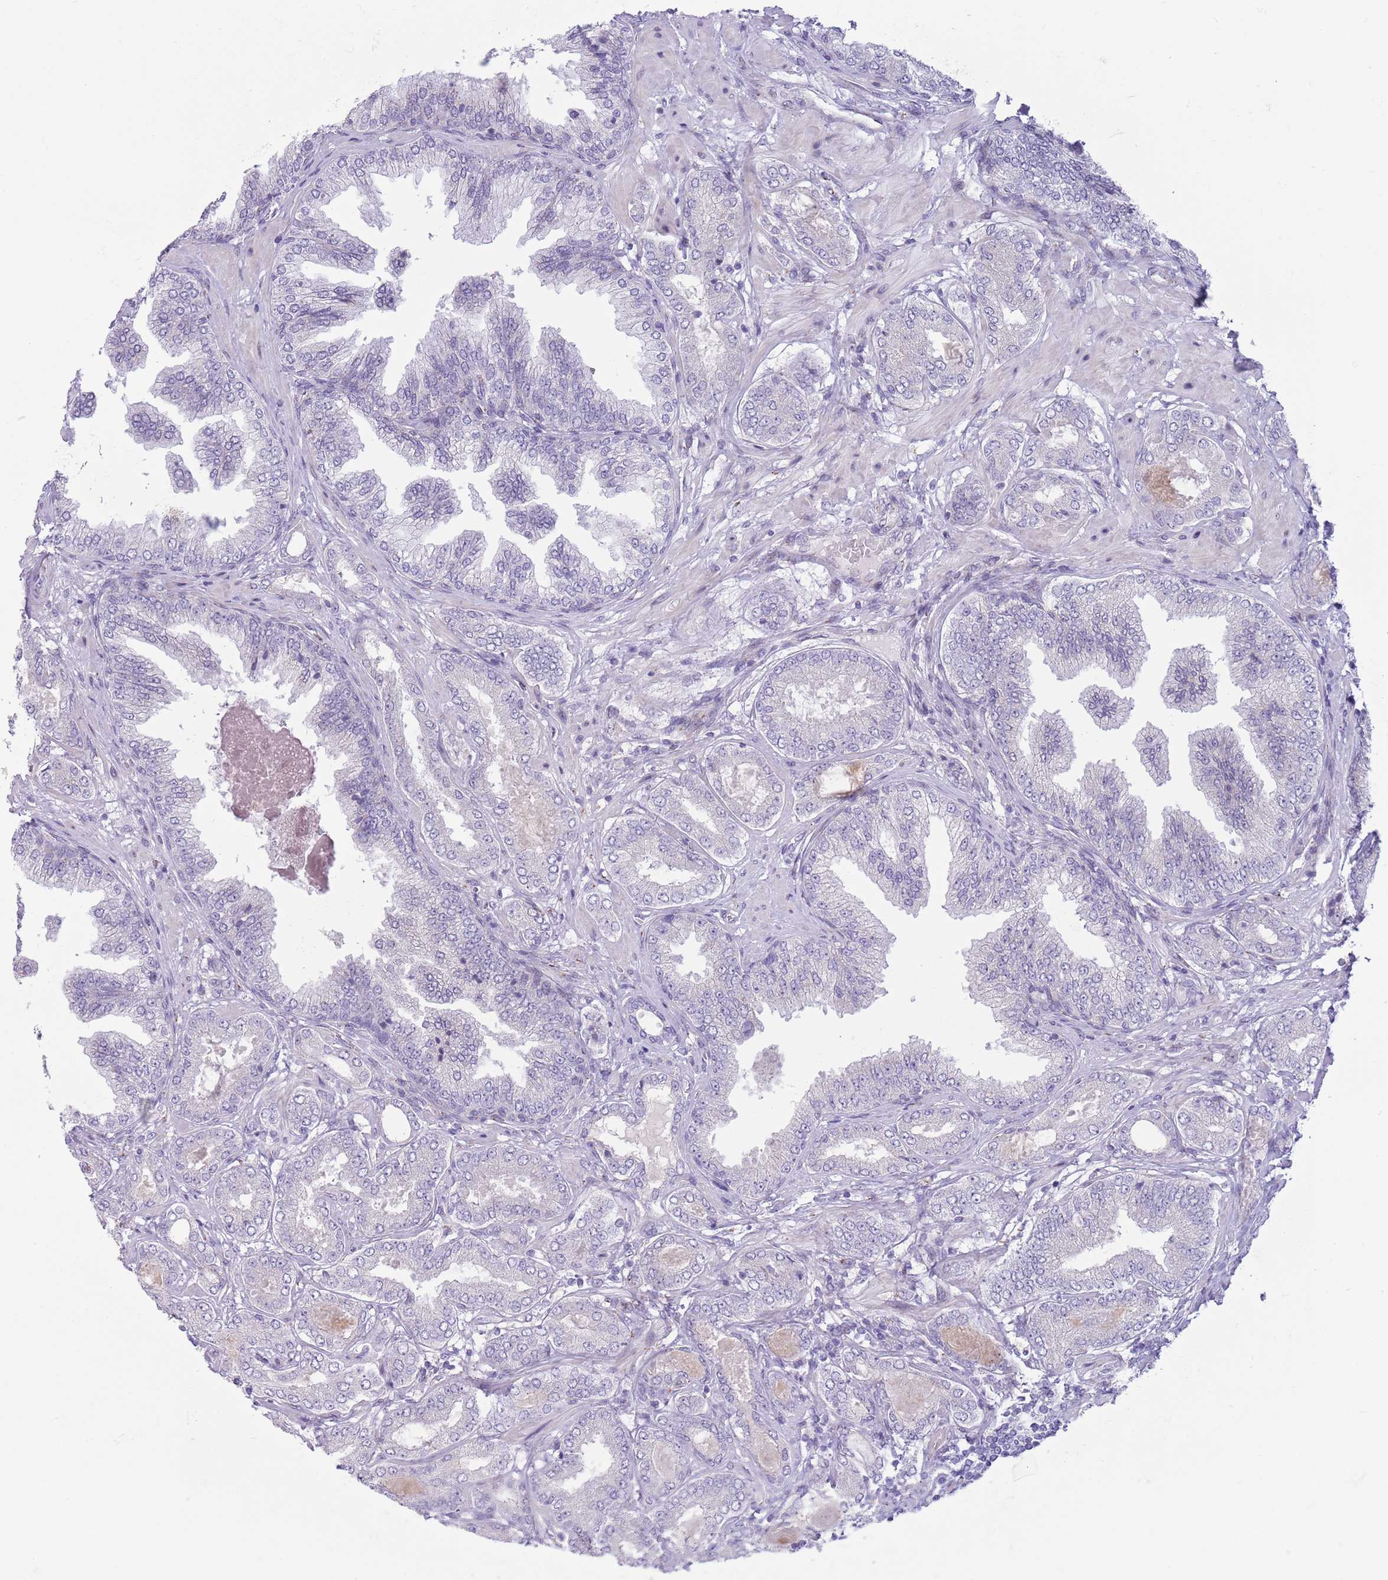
{"staining": {"intensity": "negative", "quantity": "none", "location": "none"}, "tissue": "prostate cancer", "cell_type": "Tumor cells", "image_type": "cancer", "snomed": [{"axis": "morphology", "description": "Adenocarcinoma, Low grade"}, {"axis": "topography", "description": "Prostate"}], "caption": "Tumor cells show no significant protein expression in prostate cancer (adenocarcinoma (low-grade)).", "gene": "C20orf96", "patient": {"sex": "male", "age": 63}}